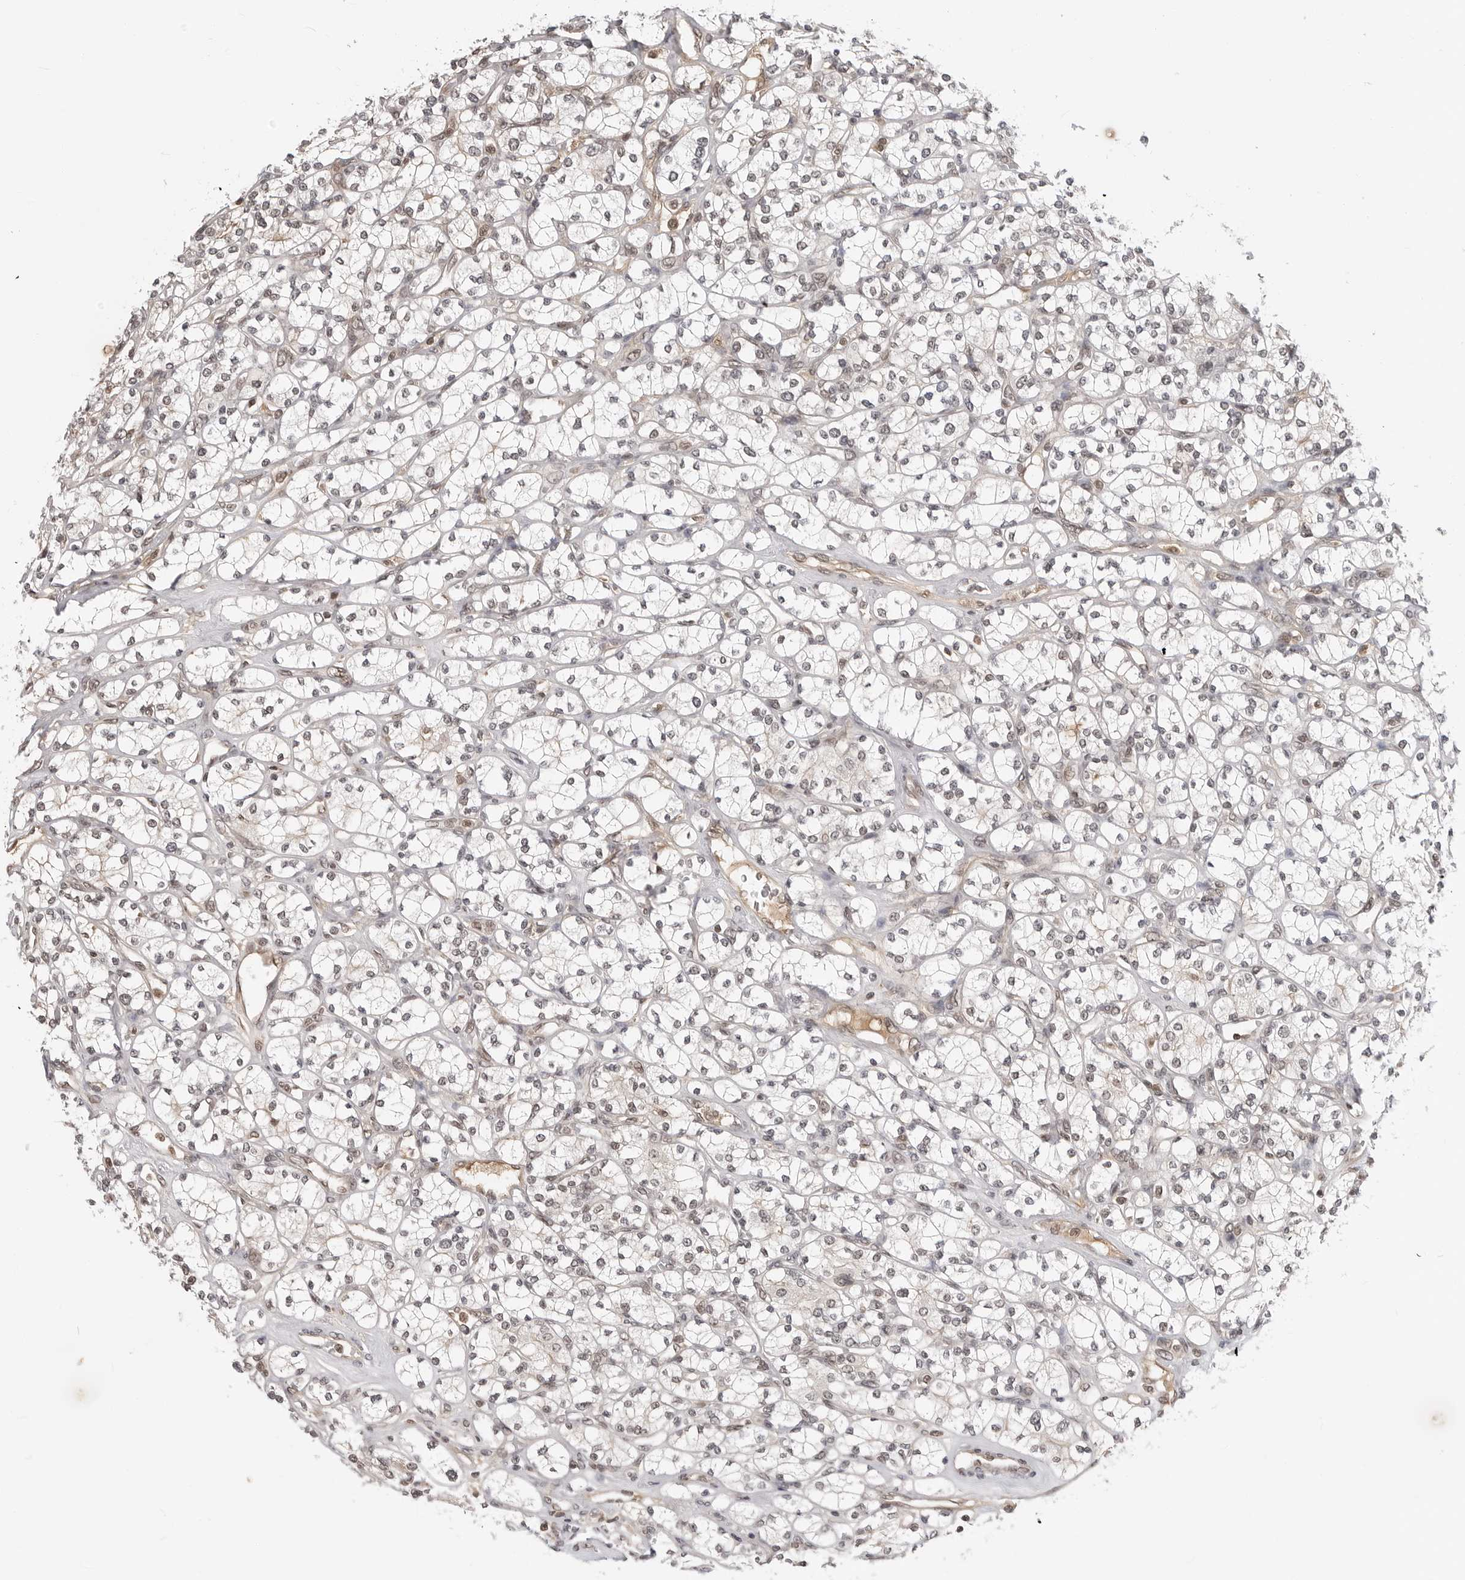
{"staining": {"intensity": "weak", "quantity": "25%-75%", "location": "nuclear"}, "tissue": "renal cancer", "cell_type": "Tumor cells", "image_type": "cancer", "snomed": [{"axis": "morphology", "description": "Adenocarcinoma, NOS"}, {"axis": "topography", "description": "Kidney"}], "caption": "Tumor cells reveal weak nuclear positivity in about 25%-75% of cells in renal adenocarcinoma.", "gene": "C8orf33", "patient": {"sex": "male", "age": 77}}